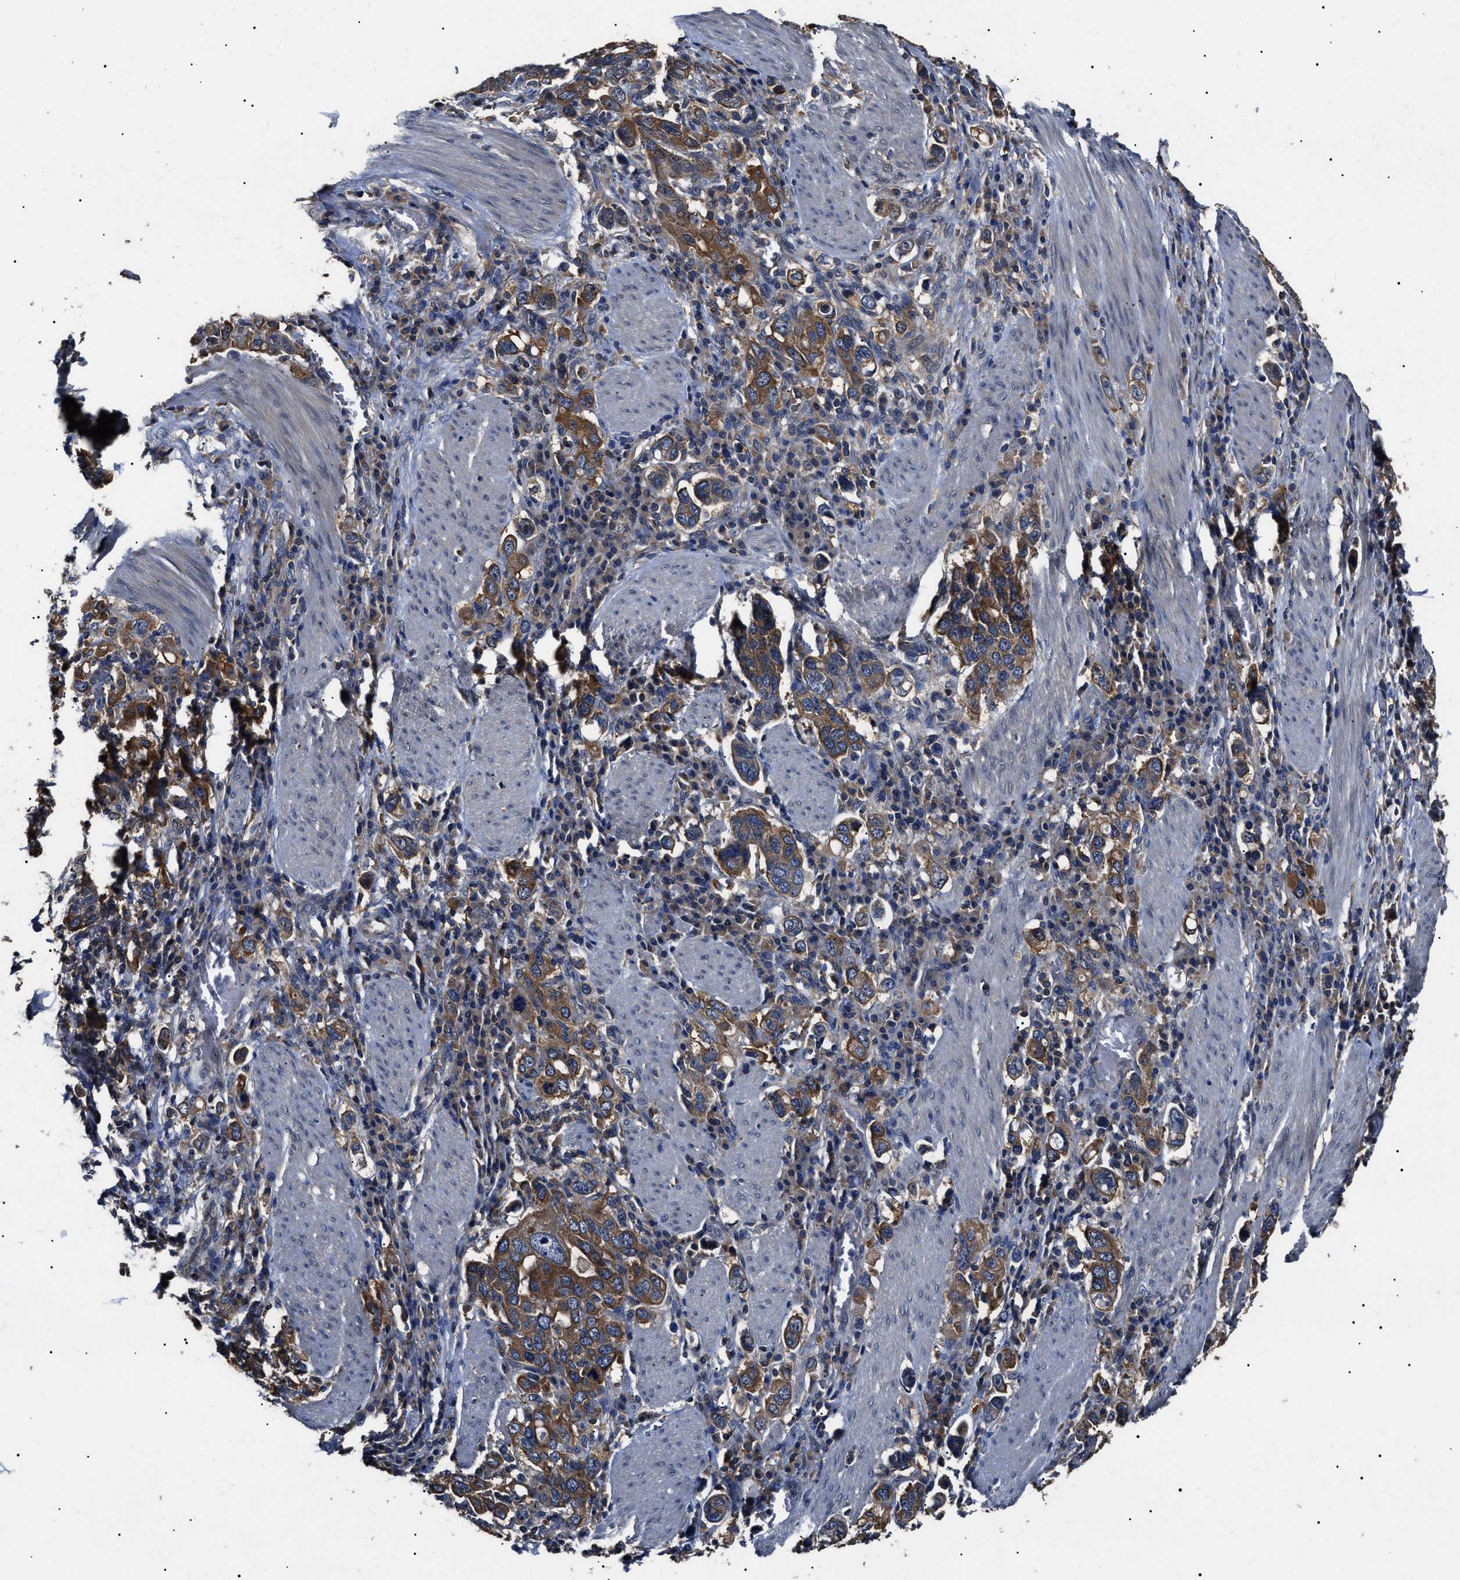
{"staining": {"intensity": "moderate", "quantity": ">75%", "location": "cytoplasmic/membranous"}, "tissue": "stomach cancer", "cell_type": "Tumor cells", "image_type": "cancer", "snomed": [{"axis": "morphology", "description": "Adenocarcinoma, NOS"}, {"axis": "topography", "description": "Stomach, upper"}], "caption": "Immunohistochemistry (DAB (3,3'-diaminobenzidine)) staining of stomach adenocarcinoma displays moderate cytoplasmic/membranous protein expression in approximately >75% of tumor cells.", "gene": "CCT8", "patient": {"sex": "male", "age": 62}}